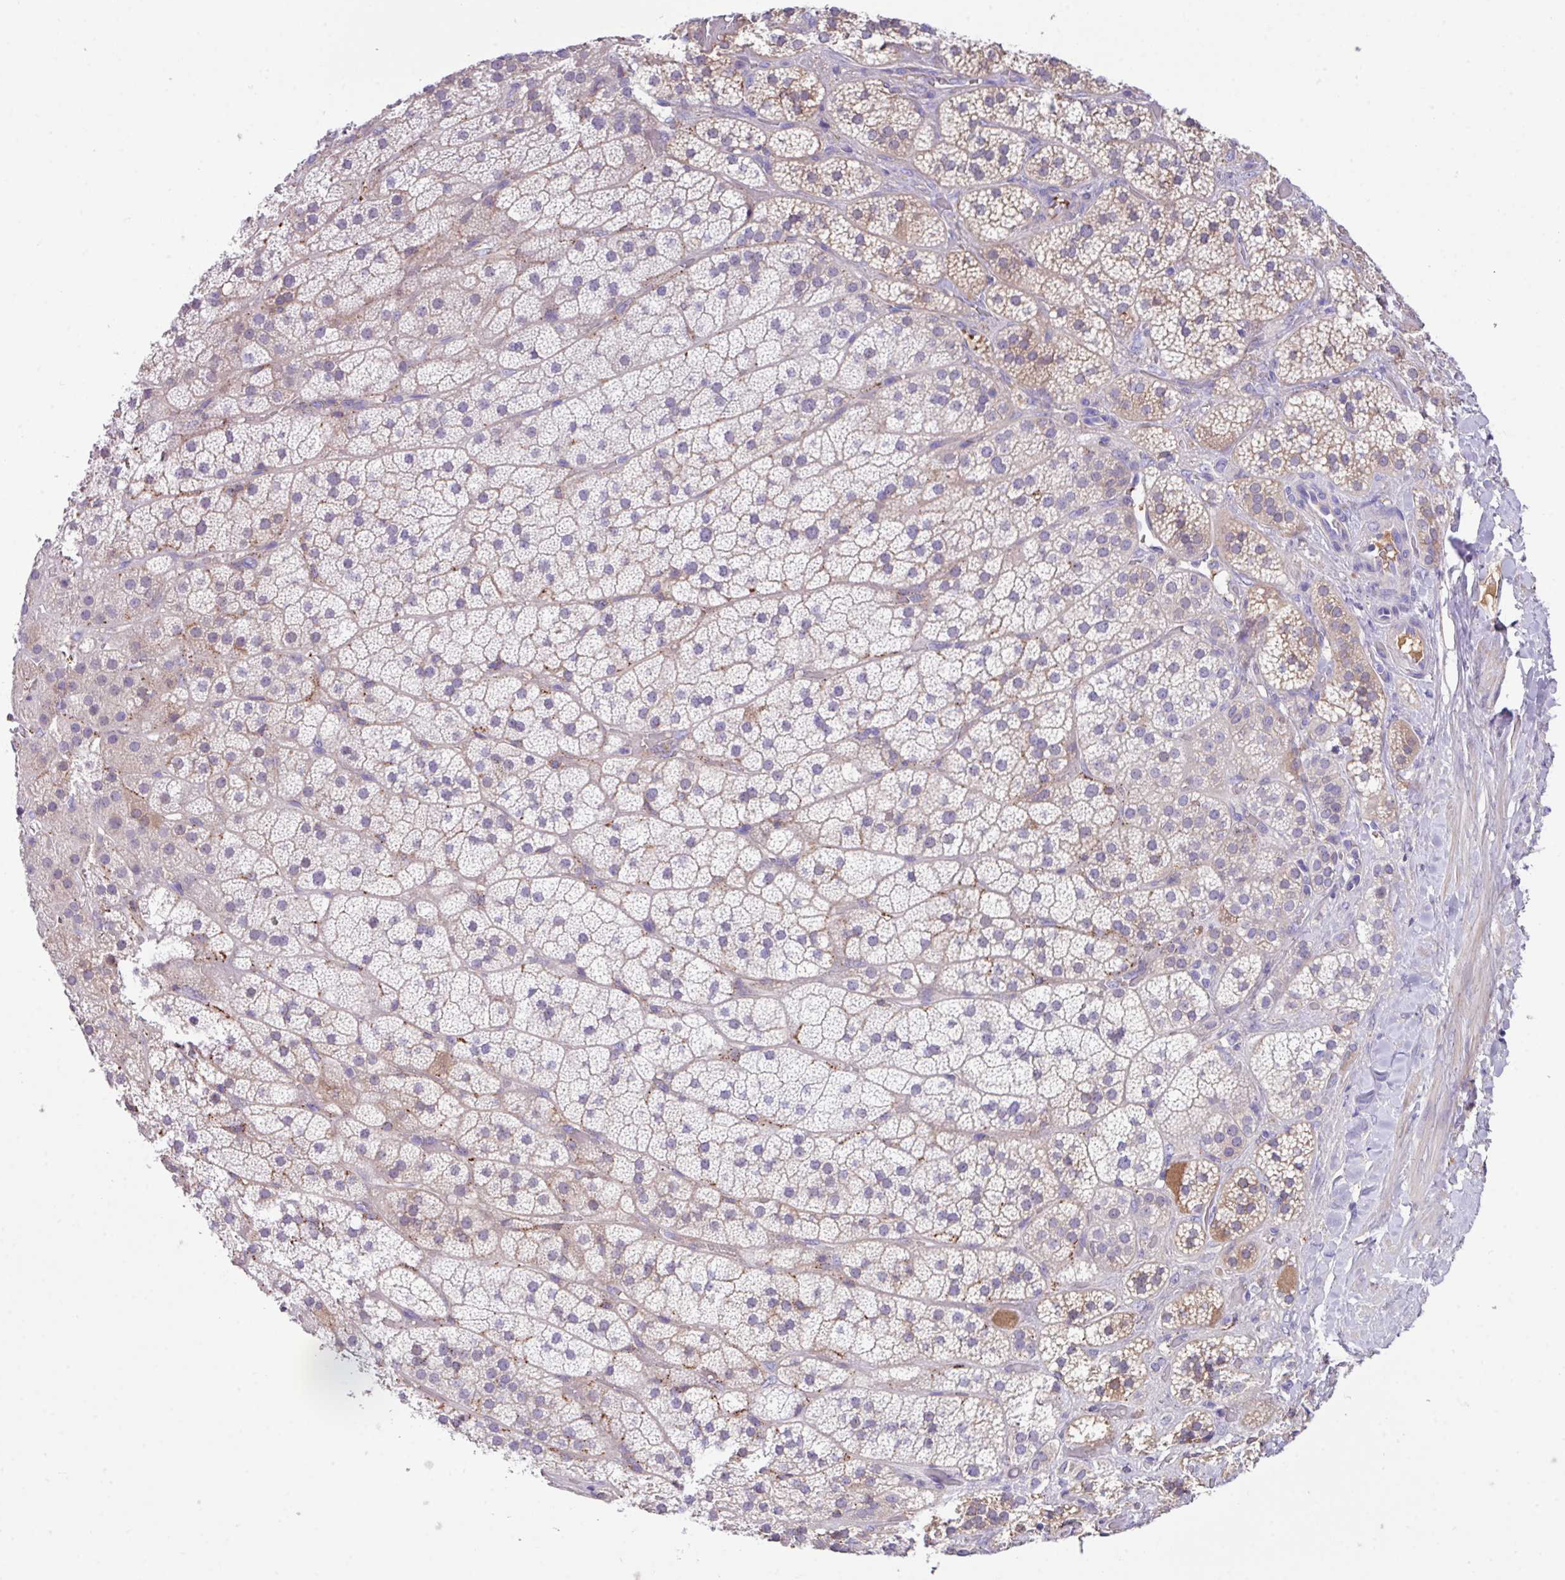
{"staining": {"intensity": "weak", "quantity": "<25%", "location": "cytoplasmic/membranous,nuclear"}, "tissue": "adrenal gland", "cell_type": "Glandular cells", "image_type": "normal", "snomed": [{"axis": "morphology", "description": "Normal tissue, NOS"}, {"axis": "topography", "description": "Adrenal gland"}], "caption": "Photomicrograph shows no protein positivity in glandular cells of benign adrenal gland. The staining was performed using DAB to visualize the protein expression in brown, while the nuclei were stained in blue with hematoxylin (Magnification: 20x).", "gene": "DNAL1", "patient": {"sex": "male", "age": 57}}